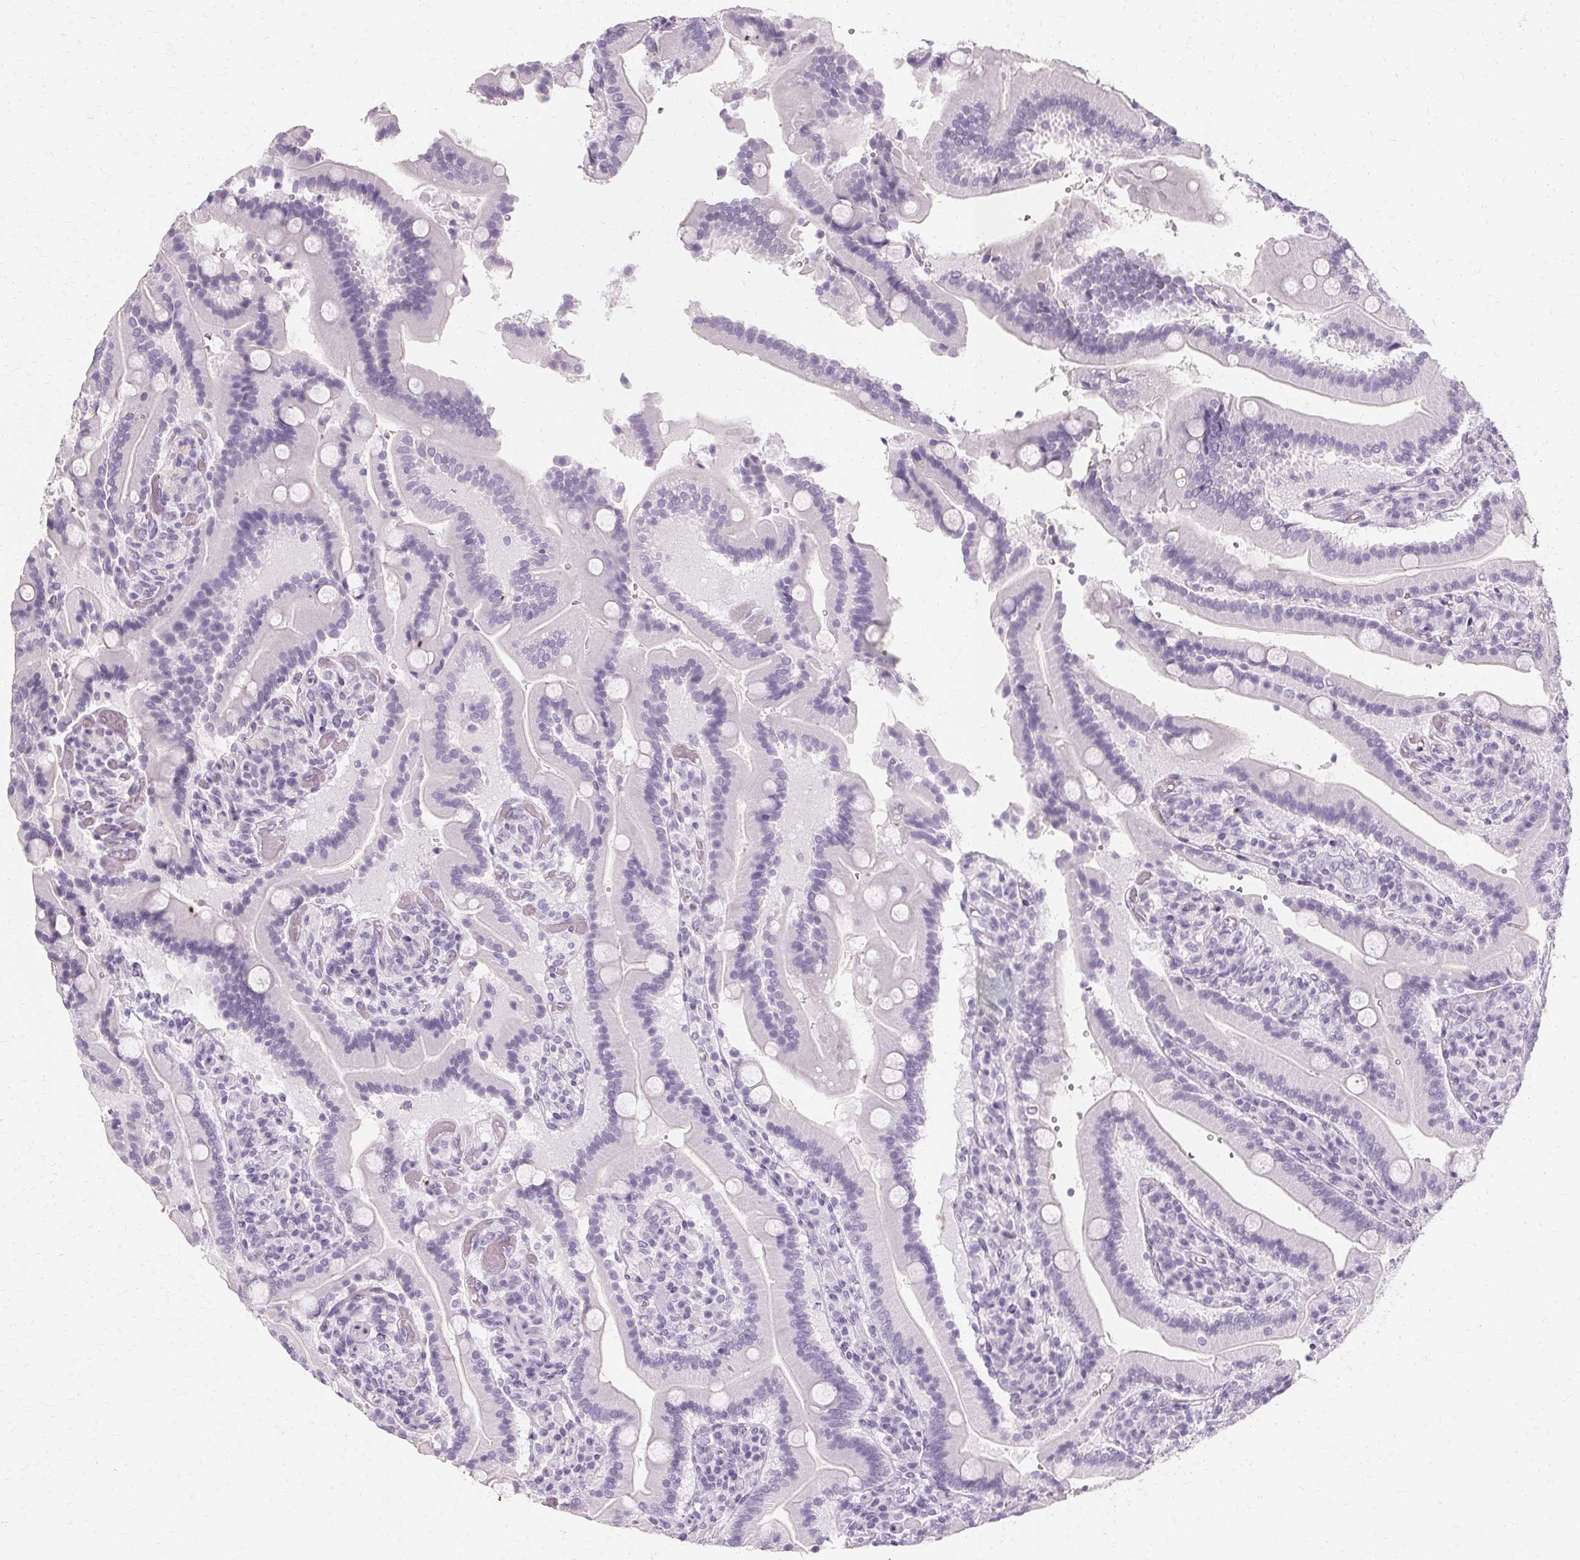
{"staining": {"intensity": "negative", "quantity": "none", "location": "none"}, "tissue": "duodenum", "cell_type": "Glandular cells", "image_type": "normal", "snomed": [{"axis": "morphology", "description": "Normal tissue, NOS"}, {"axis": "topography", "description": "Duodenum"}], "caption": "A high-resolution micrograph shows immunohistochemistry staining of unremarkable duodenum, which demonstrates no significant staining in glandular cells. (DAB immunohistochemistry (IHC) with hematoxylin counter stain).", "gene": "KRT6A", "patient": {"sex": "female", "age": 62}}